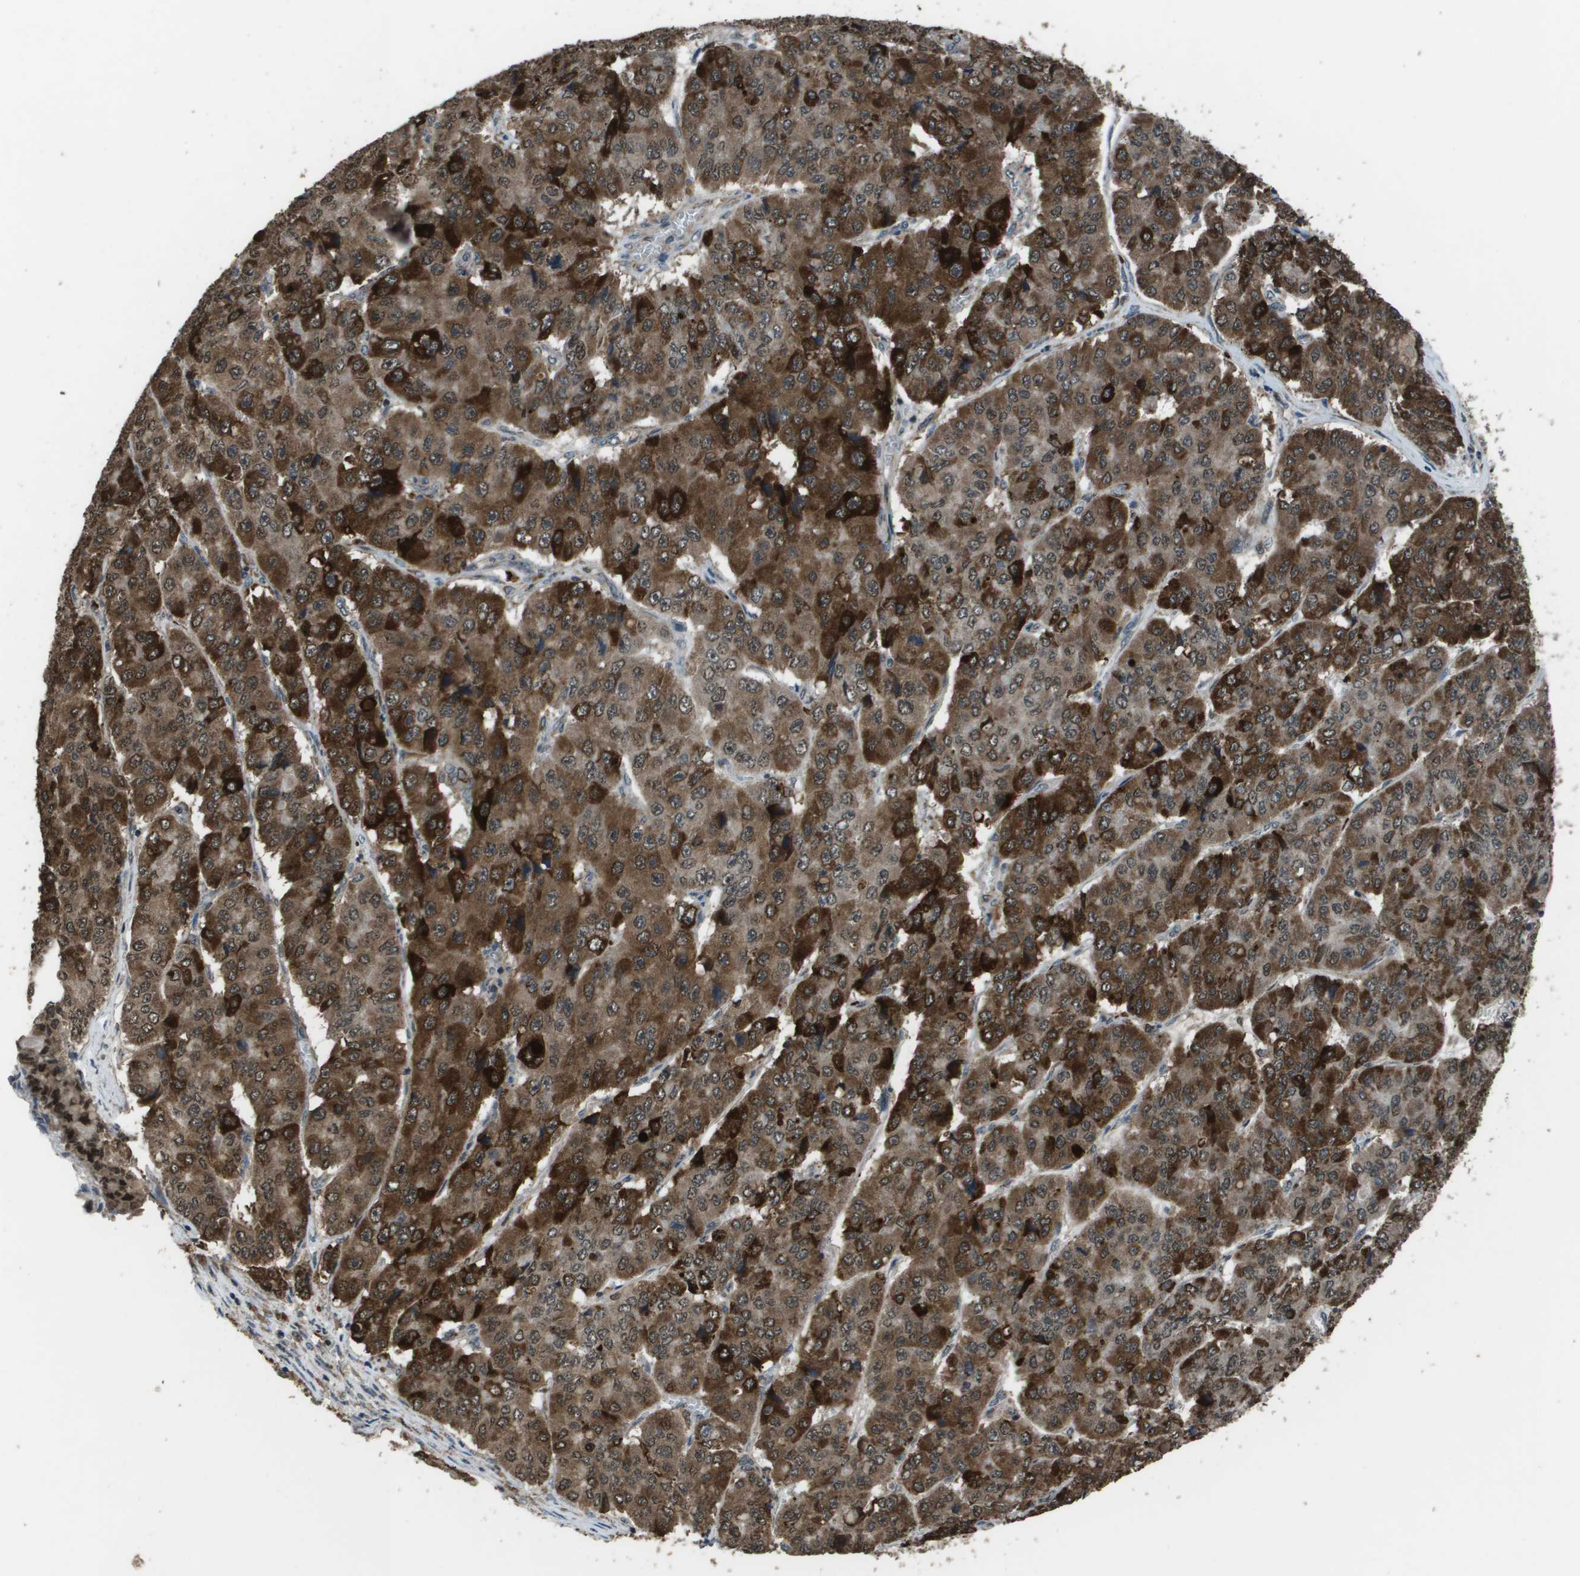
{"staining": {"intensity": "strong", "quantity": ">75%", "location": "cytoplasmic/membranous"}, "tissue": "pancreatic cancer", "cell_type": "Tumor cells", "image_type": "cancer", "snomed": [{"axis": "morphology", "description": "Adenocarcinoma, NOS"}, {"axis": "topography", "description": "Pancreas"}], "caption": "Immunohistochemistry photomicrograph of neoplastic tissue: human adenocarcinoma (pancreatic) stained using IHC reveals high levels of strong protein expression localized specifically in the cytoplasmic/membranous of tumor cells, appearing as a cytoplasmic/membranous brown color.", "gene": "GOSR2", "patient": {"sex": "male", "age": 50}}